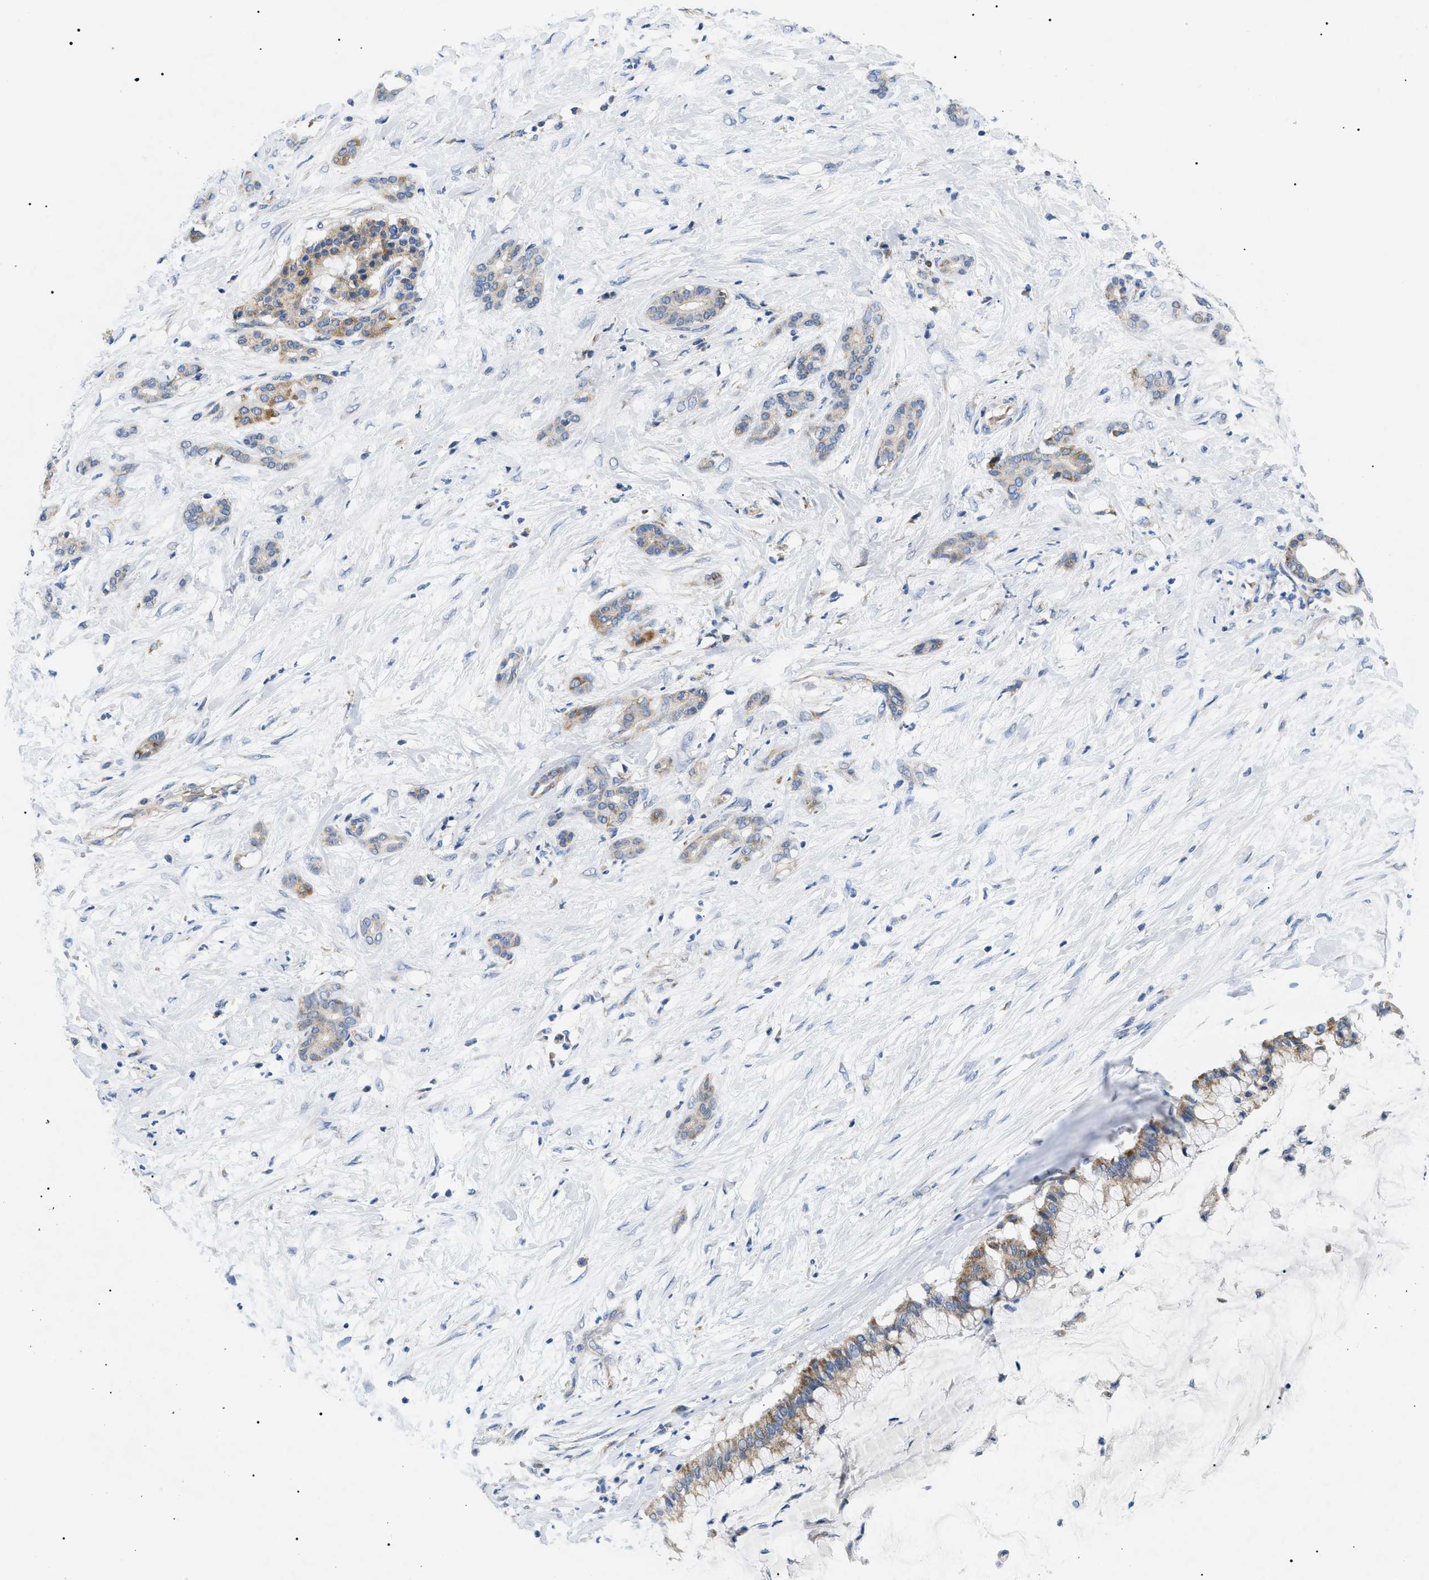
{"staining": {"intensity": "moderate", "quantity": "25%-75%", "location": "cytoplasmic/membranous"}, "tissue": "pancreatic cancer", "cell_type": "Tumor cells", "image_type": "cancer", "snomed": [{"axis": "morphology", "description": "Adenocarcinoma, NOS"}, {"axis": "topography", "description": "Pancreas"}], "caption": "IHC (DAB (3,3'-diaminobenzidine)) staining of human pancreatic cancer demonstrates moderate cytoplasmic/membranous protein staining in about 25%-75% of tumor cells. (DAB (3,3'-diaminobenzidine) IHC, brown staining for protein, blue staining for nuclei).", "gene": "TOMM6", "patient": {"sex": "male", "age": 41}}